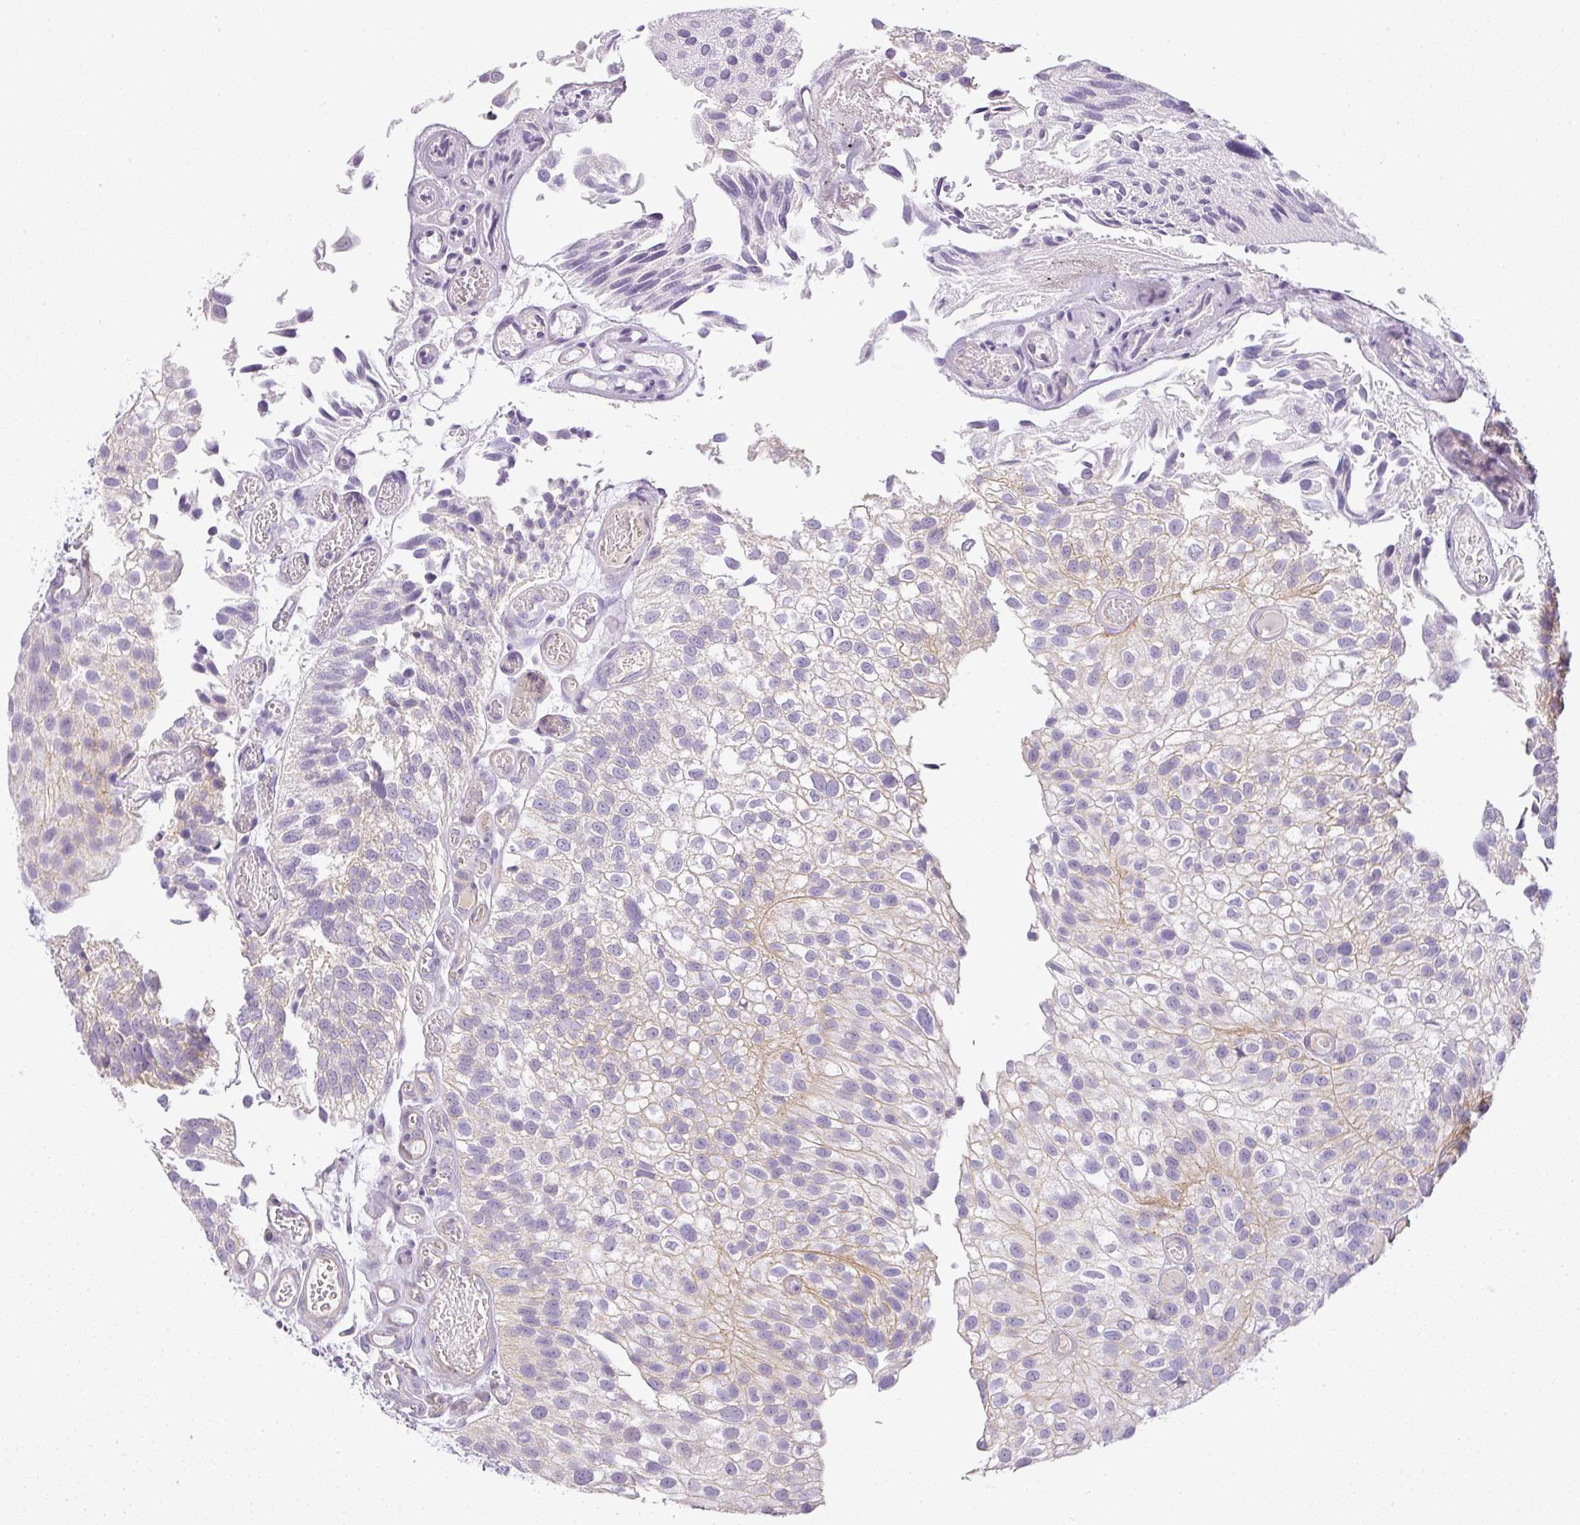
{"staining": {"intensity": "negative", "quantity": "none", "location": "none"}, "tissue": "urothelial cancer", "cell_type": "Tumor cells", "image_type": "cancer", "snomed": [{"axis": "morphology", "description": "Urothelial carcinoma, NOS"}, {"axis": "topography", "description": "Urinary bladder"}], "caption": "Tumor cells show no significant positivity in urothelial cancer.", "gene": "RAX2", "patient": {"sex": "male", "age": 87}}